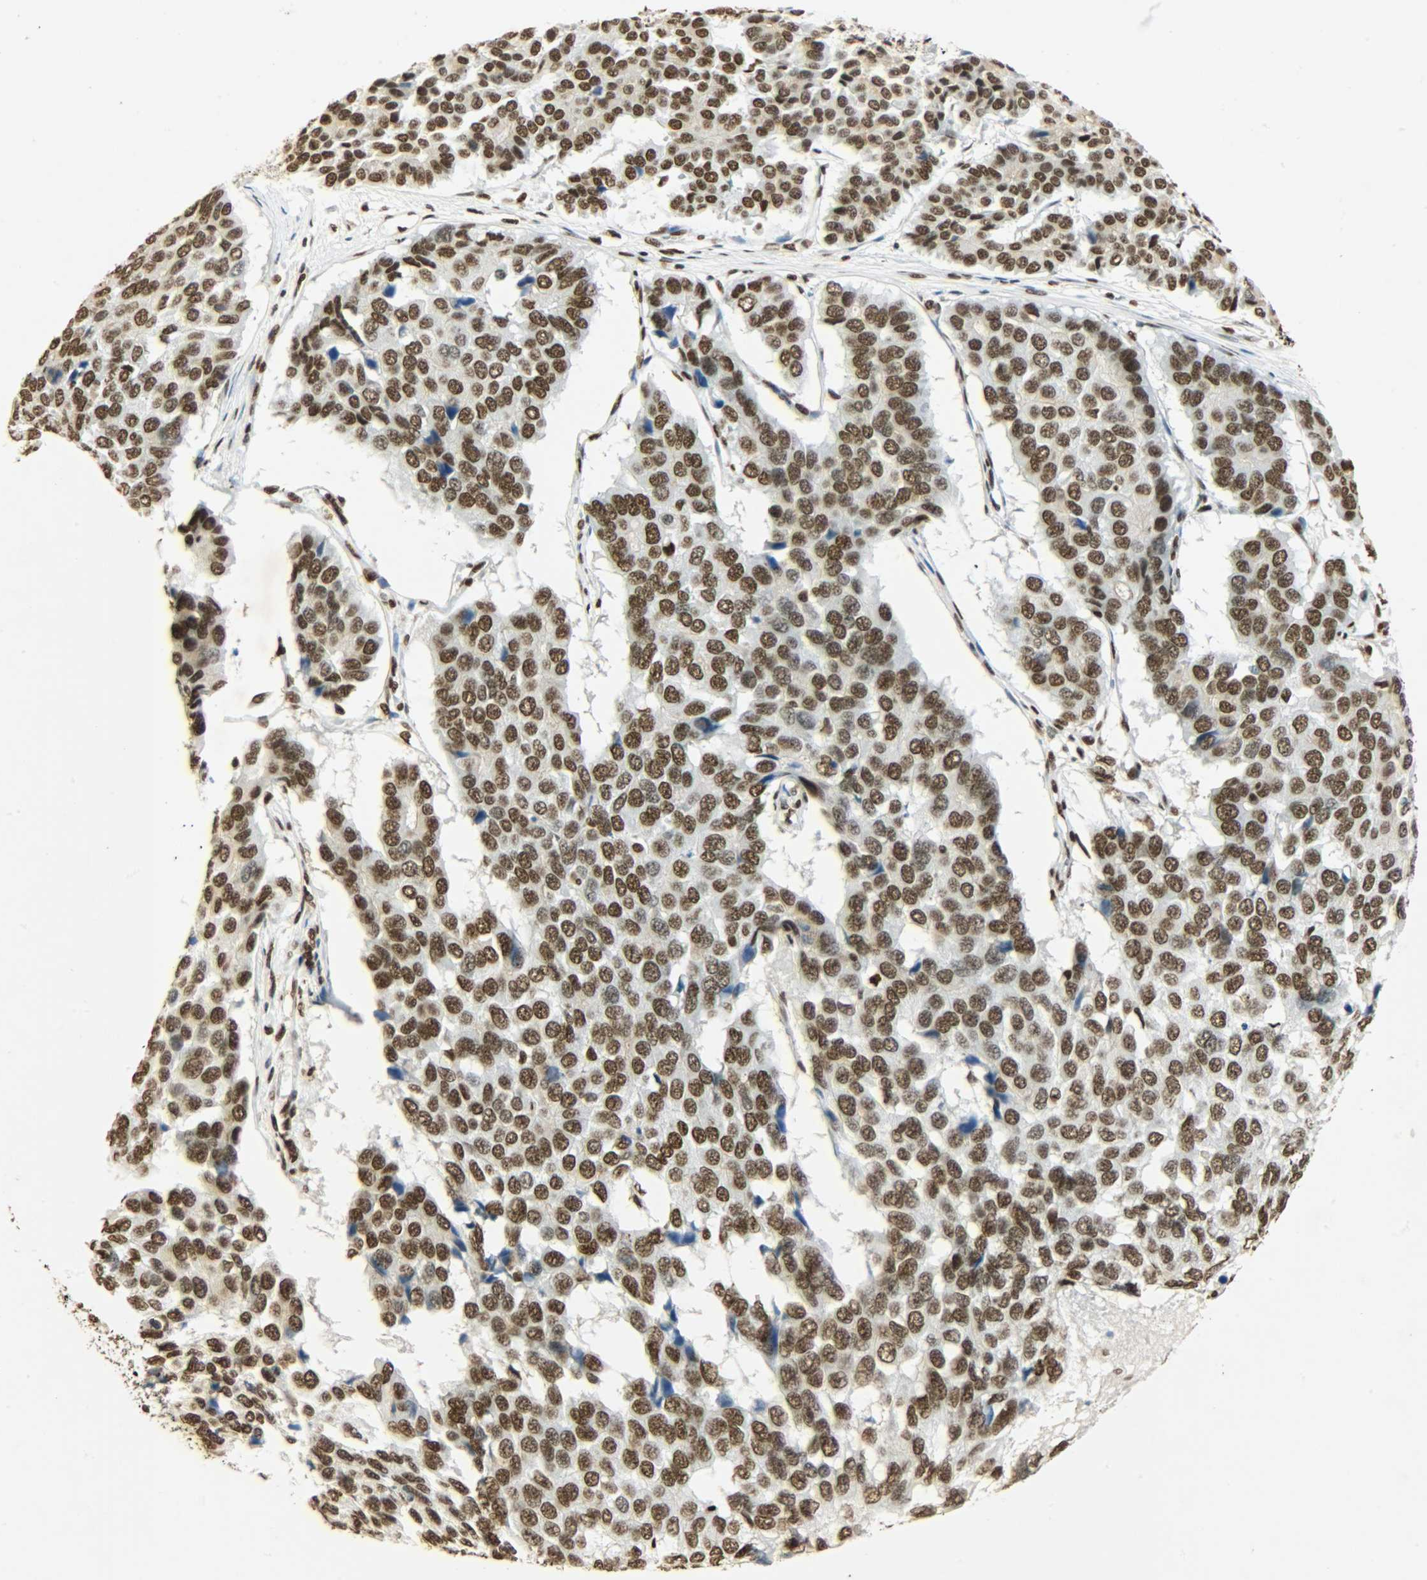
{"staining": {"intensity": "strong", "quantity": ">75%", "location": "nuclear"}, "tissue": "pancreatic cancer", "cell_type": "Tumor cells", "image_type": "cancer", "snomed": [{"axis": "morphology", "description": "Adenocarcinoma, NOS"}, {"axis": "topography", "description": "Pancreas"}], "caption": "Brown immunohistochemical staining in human pancreatic cancer (adenocarcinoma) exhibits strong nuclear positivity in about >75% of tumor cells. Using DAB (3,3'-diaminobenzidine) (brown) and hematoxylin (blue) stains, captured at high magnification using brightfield microscopy.", "gene": "KHDRBS1", "patient": {"sex": "male", "age": 50}}